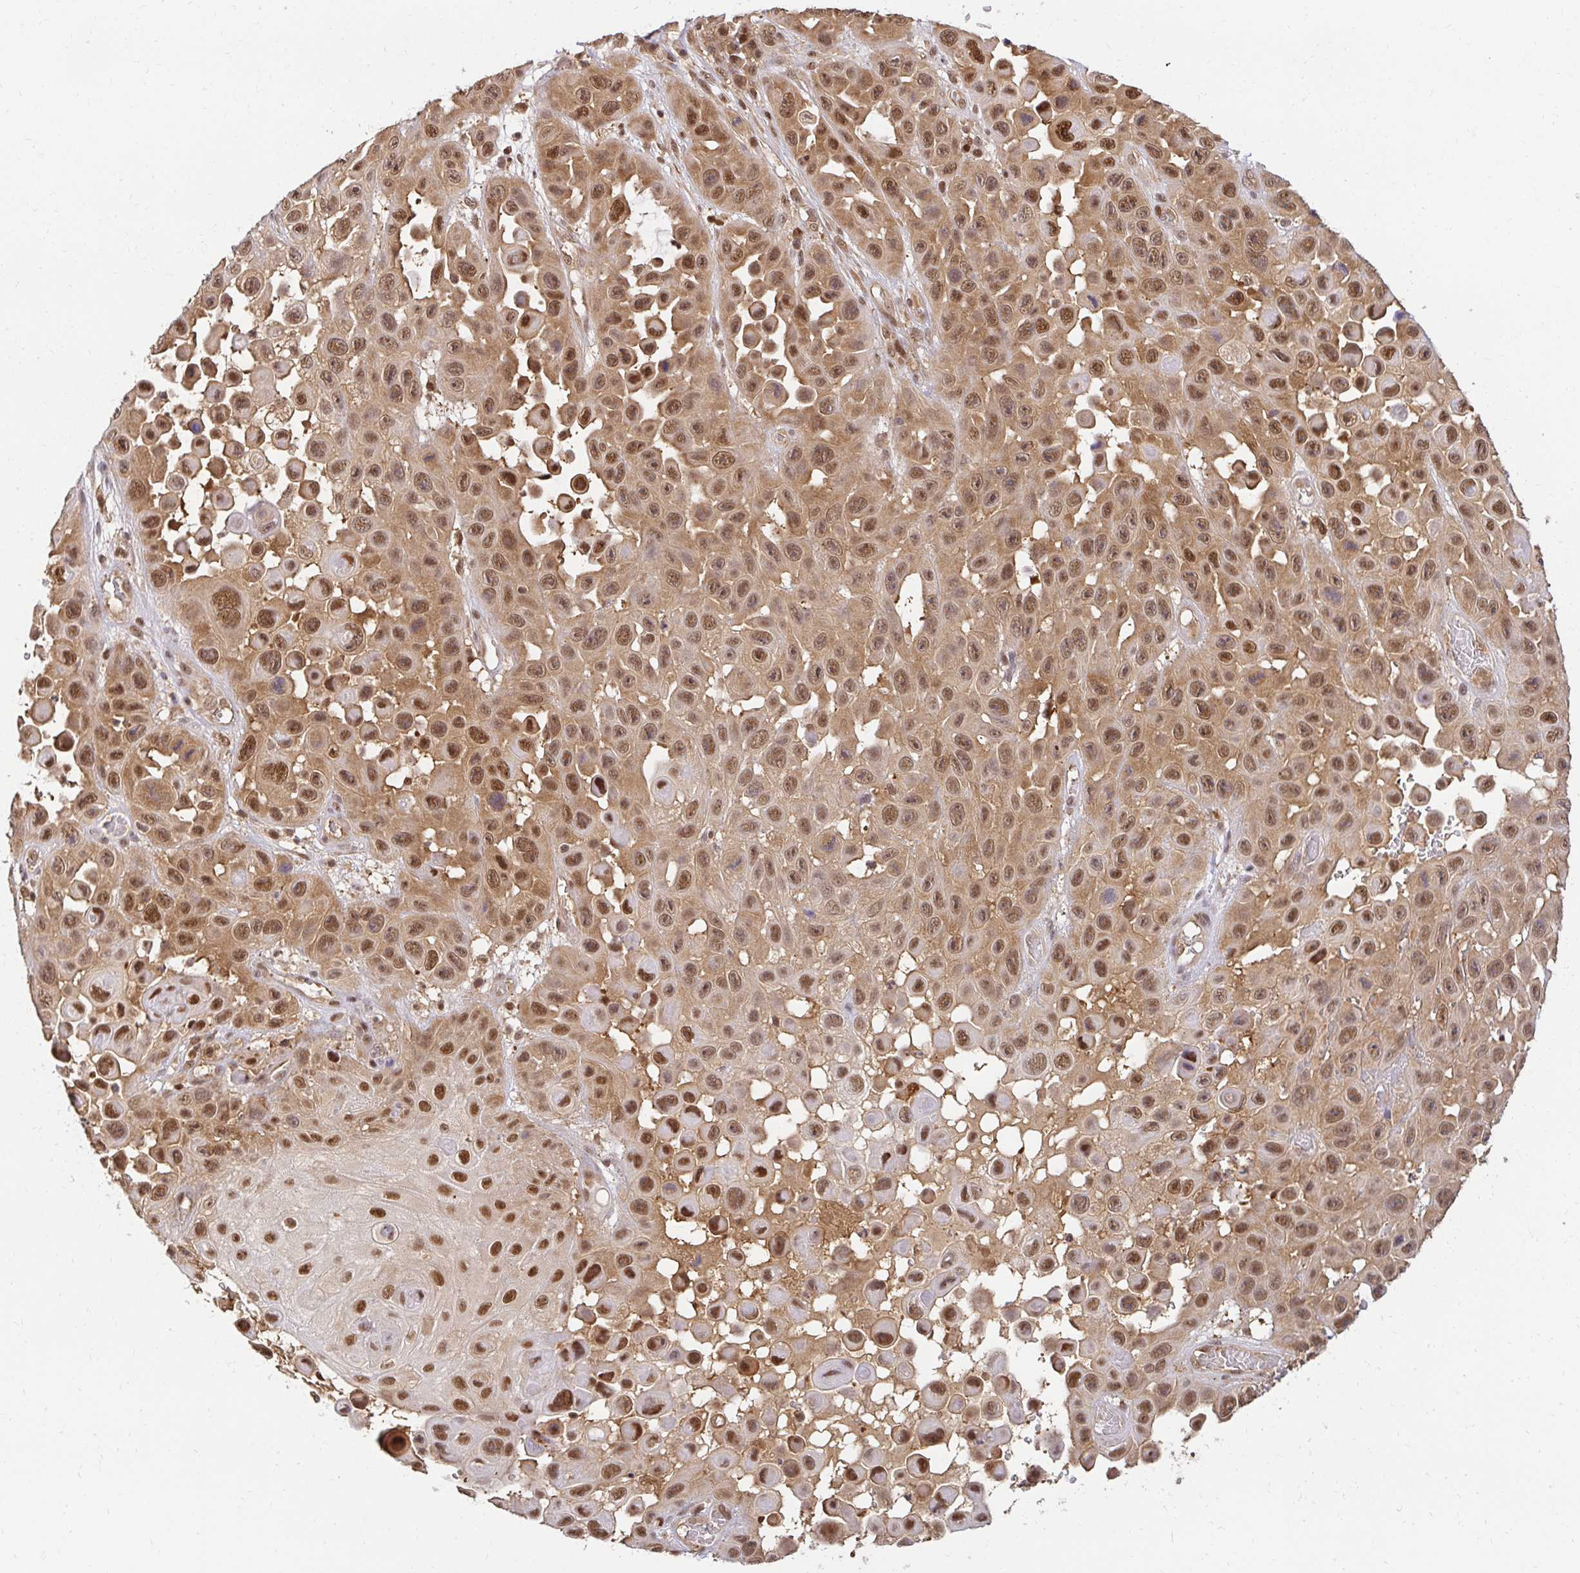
{"staining": {"intensity": "moderate", "quantity": ">75%", "location": "cytoplasmic/membranous,nuclear"}, "tissue": "skin cancer", "cell_type": "Tumor cells", "image_type": "cancer", "snomed": [{"axis": "morphology", "description": "Squamous cell carcinoma, NOS"}, {"axis": "topography", "description": "Skin"}], "caption": "Immunohistochemistry (DAB) staining of human skin cancer exhibits moderate cytoplasmic/membranous and nuclear protein positivity in approximately >75% of tumor cells.", "gene": "PSMA4", "patient": {"sex": "male", "age": 81}}